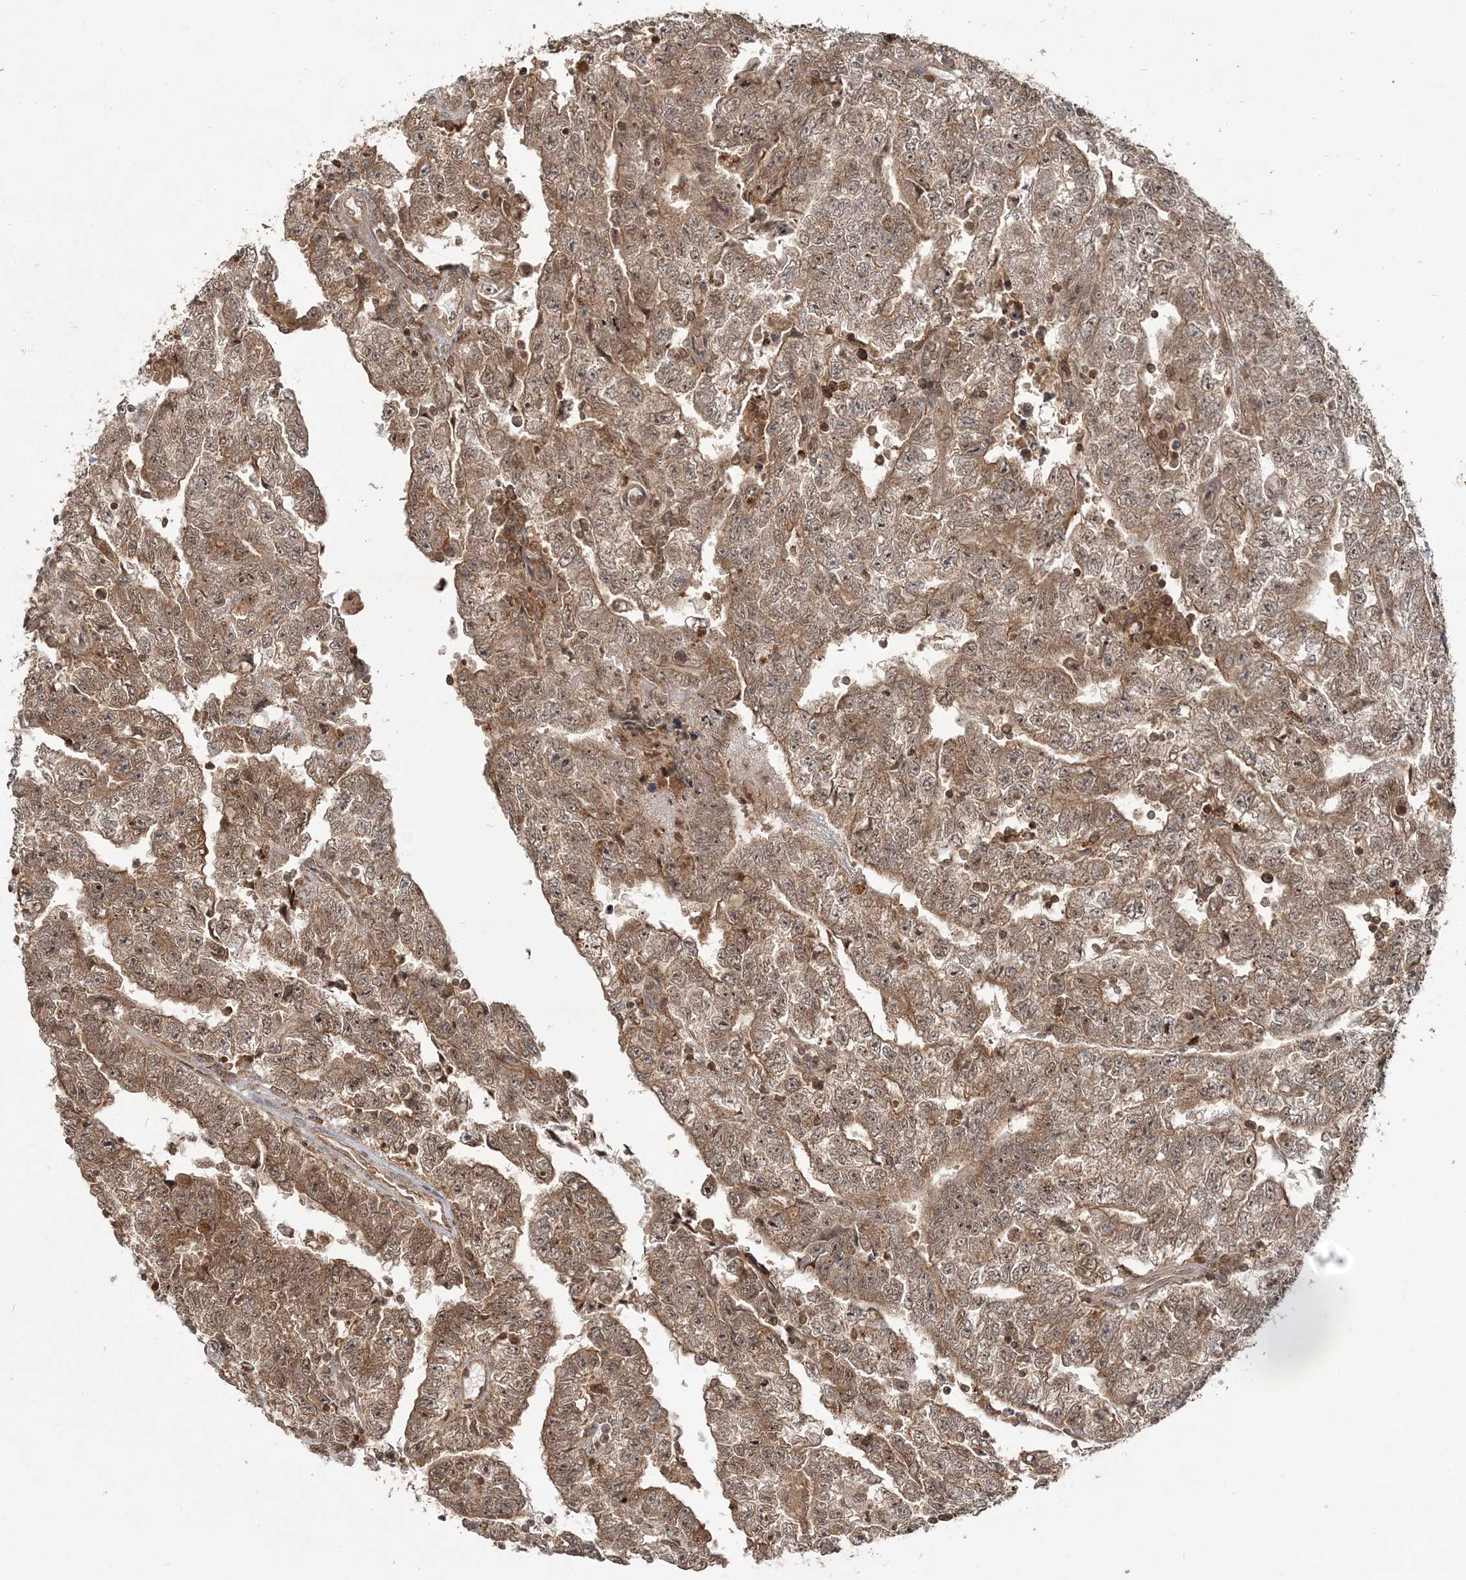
{"staining": {"intensity": "moderate", "quantity": ">75%", "location": "cytoplasmic/membranous"}, "tissue": "testis cancer", "cell_type": "Tumor cells", "image_type": "cancer", "snomed": [{"axis": "morphology", "description": "Carcinoma, Embryonal, NOS"}, {"axis": "topography", "description": "Testis"}], "caption": "Tumor cells reveal medium levels of moderate cytoplasmic/membranous expression in about >75% of cells in human testis cancer (embryonal carcinoma).", "gene": "CAB39", "patient": {"sex": "male", "age": 25}}